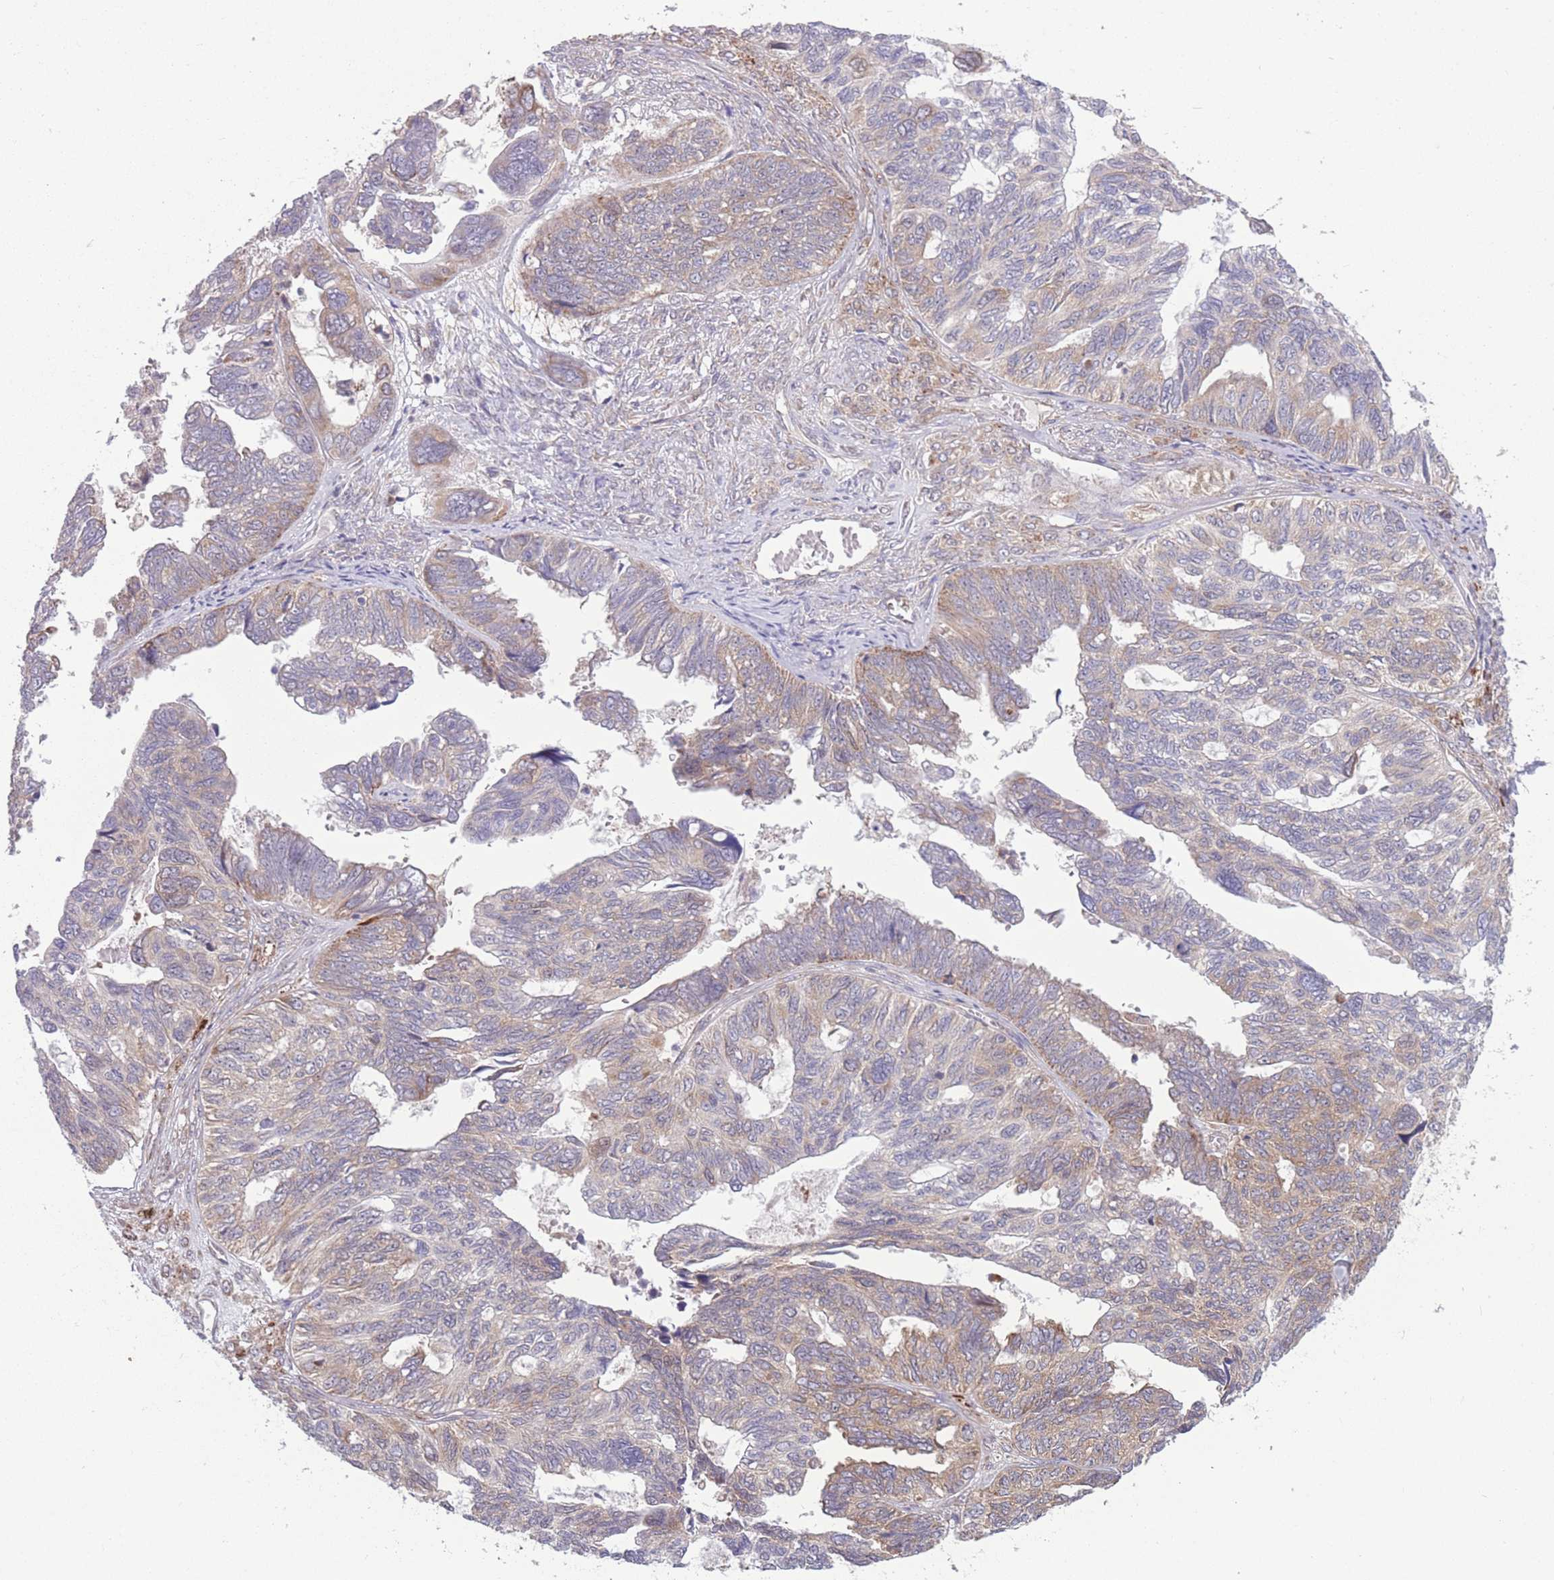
{"staining": {"intensity": "weak", "quantity": "25%-75%", "location": "cytoplasmic/membranous"}, "tissue": "ovarian cancer", "cell_type": "Tumor cells", "image_type": "cancer", "snomed": [{"axis": "morphology", "description": "Cystadenocarcinoma, serous, NOS"}, {"axis": "topography", "description": "Ovary"}], "caption": "The immunohistochemical stain shows weak cytoplasmic/membranous expression in tumor cells of ovarian cancer (serous cystadenocarcinoma) tissue.", "gene": "CCT6B", "patient": {"sex": "female", "age": 79}}